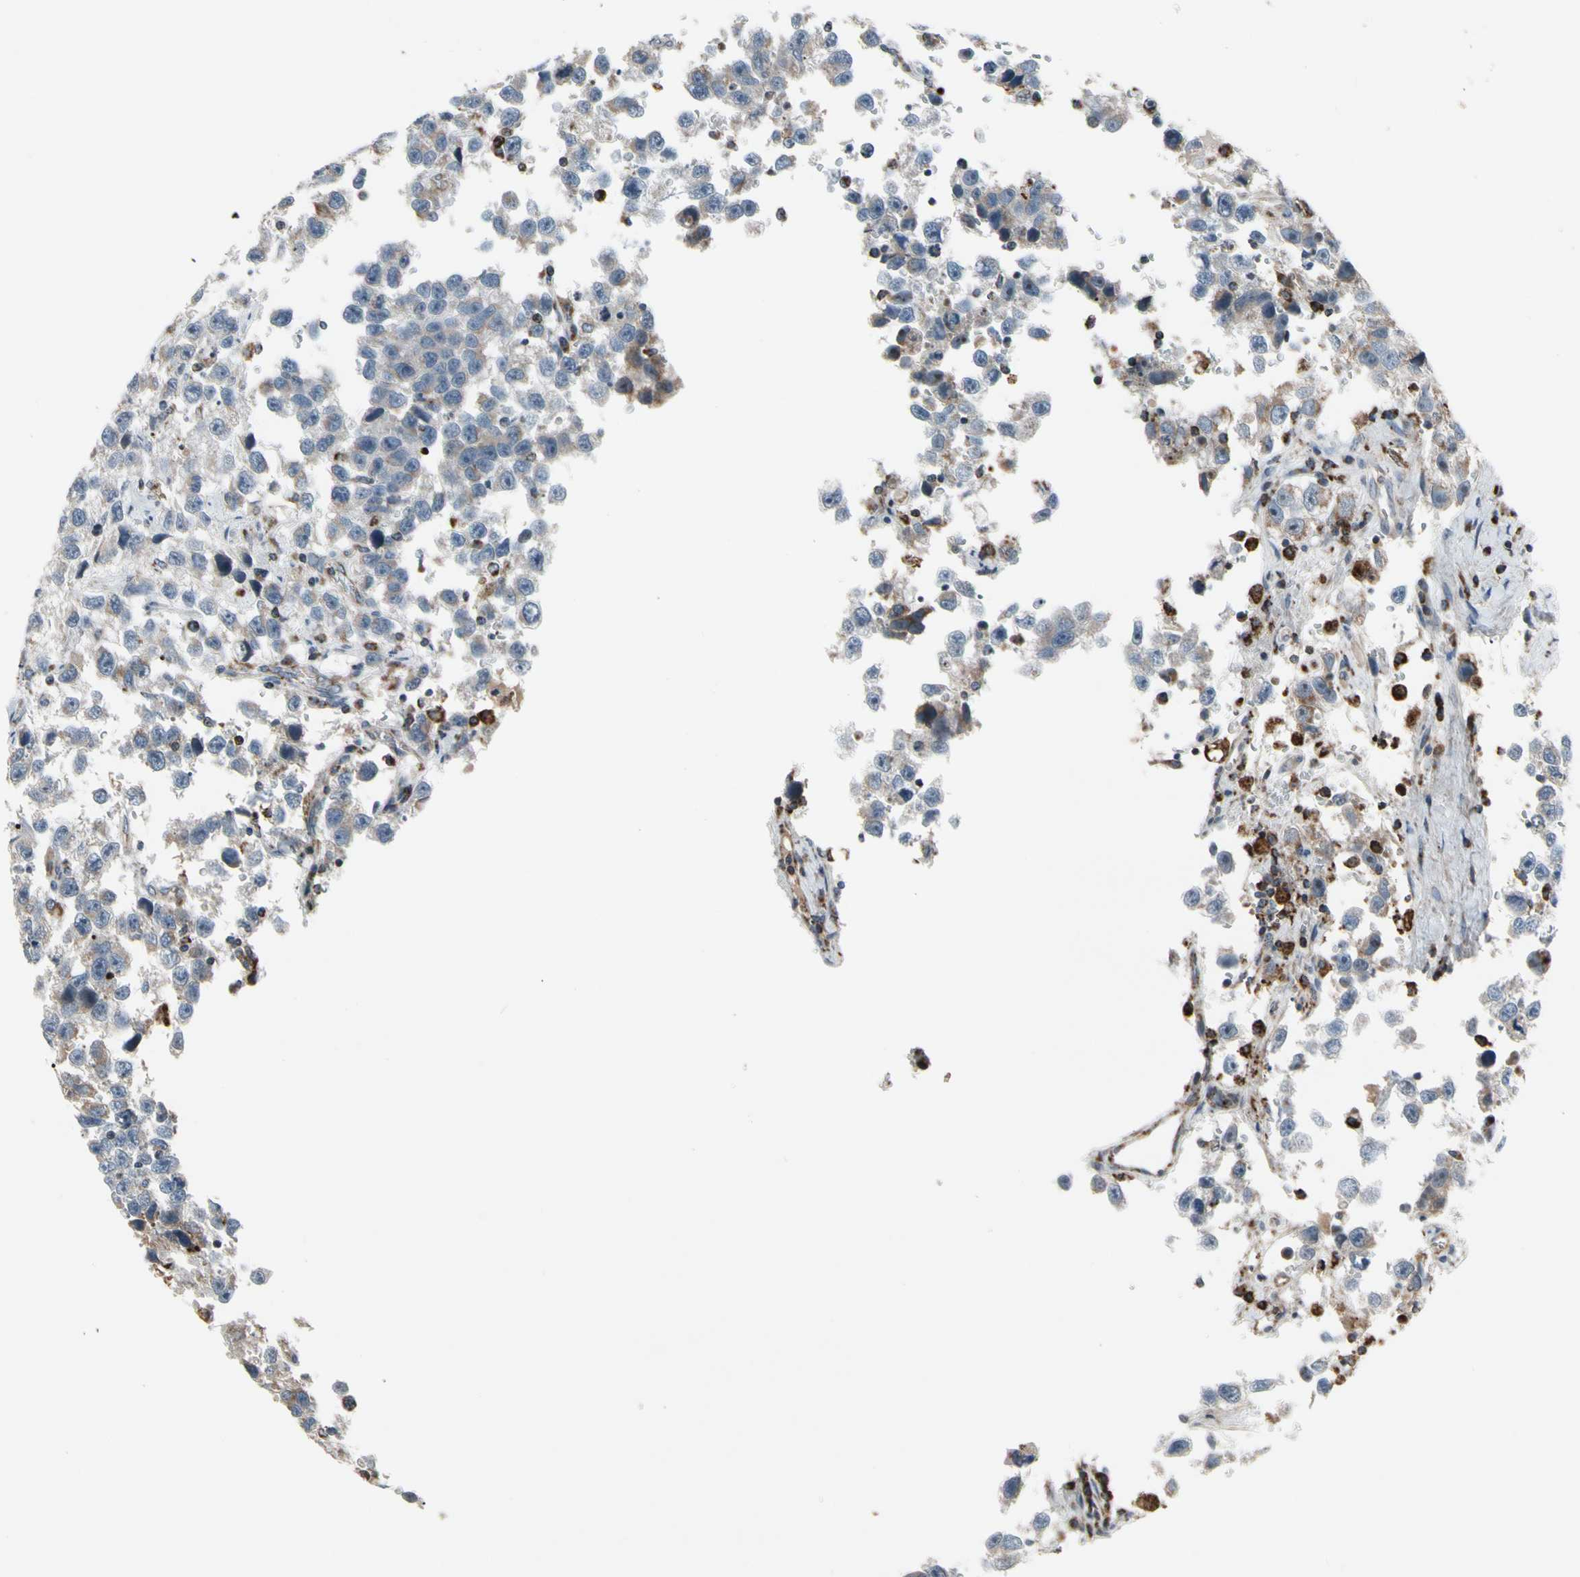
{"staining": {"intensity": "weak", "quantity": ">75%", "location": "cytoplasmic/membranous"}, "tissue": "testis cancer", "cell_type": "Tumor cells", "image_type": "cancer", "snomed": [{"axis": "morphology", "description": "Seminoma, NOS"}, {"axis": "topography", "description": "Testis"}], "caption": "The immunohistochemical stain highlights weak cytoplasmic/membranous staining in tumor cells of testis cancer (seminoma) tissue. The protein is shown in brown color, while the nuclei are stained blue.", "gene": "CPT1A", "patient": {"sex": "male", "age": 33}}